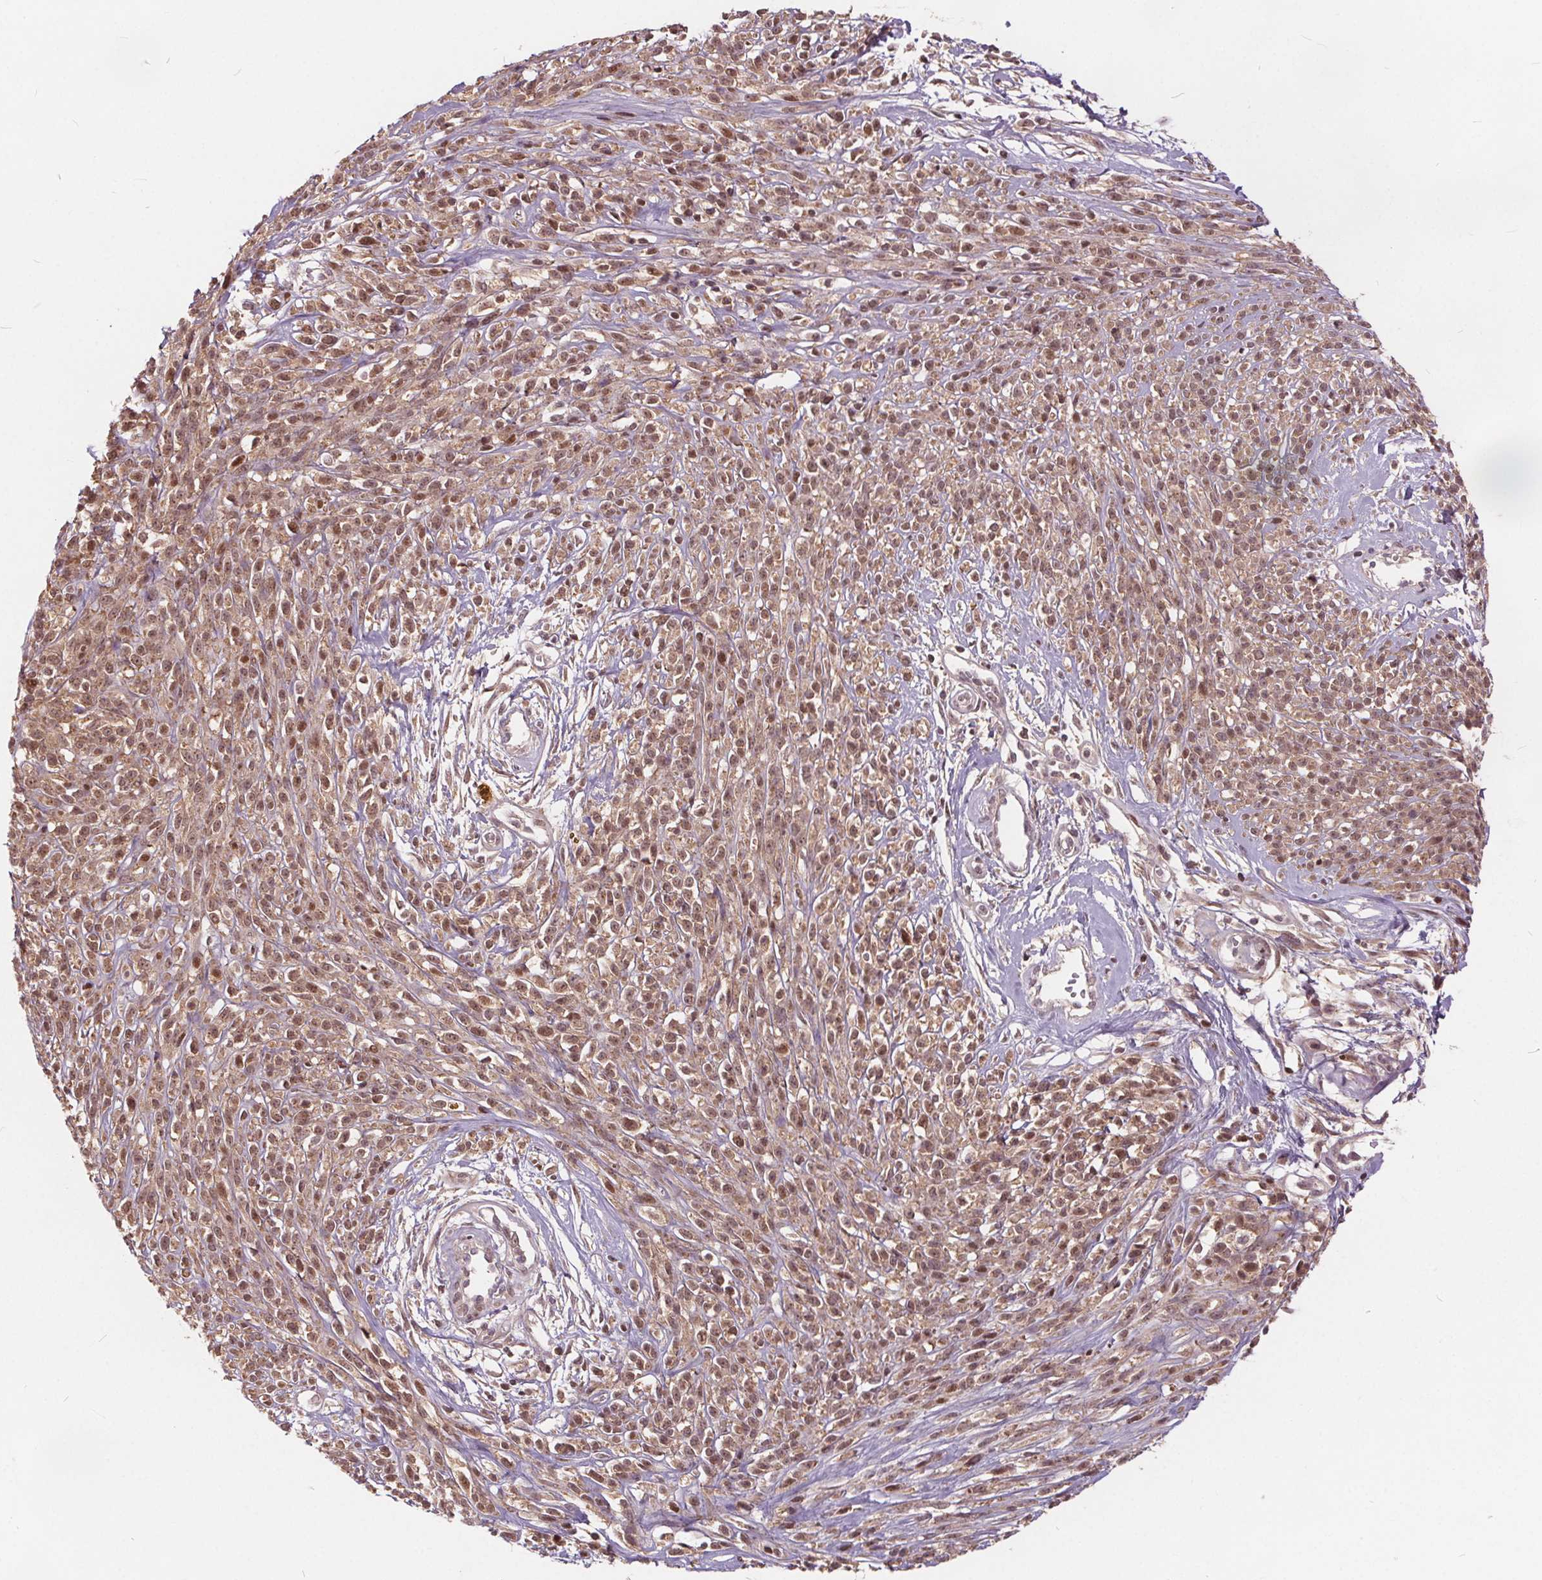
{"staining": {"intensity": "moderate", "quantity": ">75%", "location": "cytoplasmic/membranous,nuclear"}, "tissue": "melanoma", "cell_type": "Tumor cells", "image_type": "cancer", "snomed": [{"axis": "morphology", "description": "Malignant melanoma, NOS"}, {"axis": "topography", "description": "Skin"}, {"axis": "topography", "description": "Skin of trunk"}], "caption": "Tumor cells exhibit medium levels of moderate cytoplasmic/membranous and nuclear expression in about >75% of cells in melanoma.", "gene": "HIF1AN", "patient": {"sex": "male", "age": 74}}